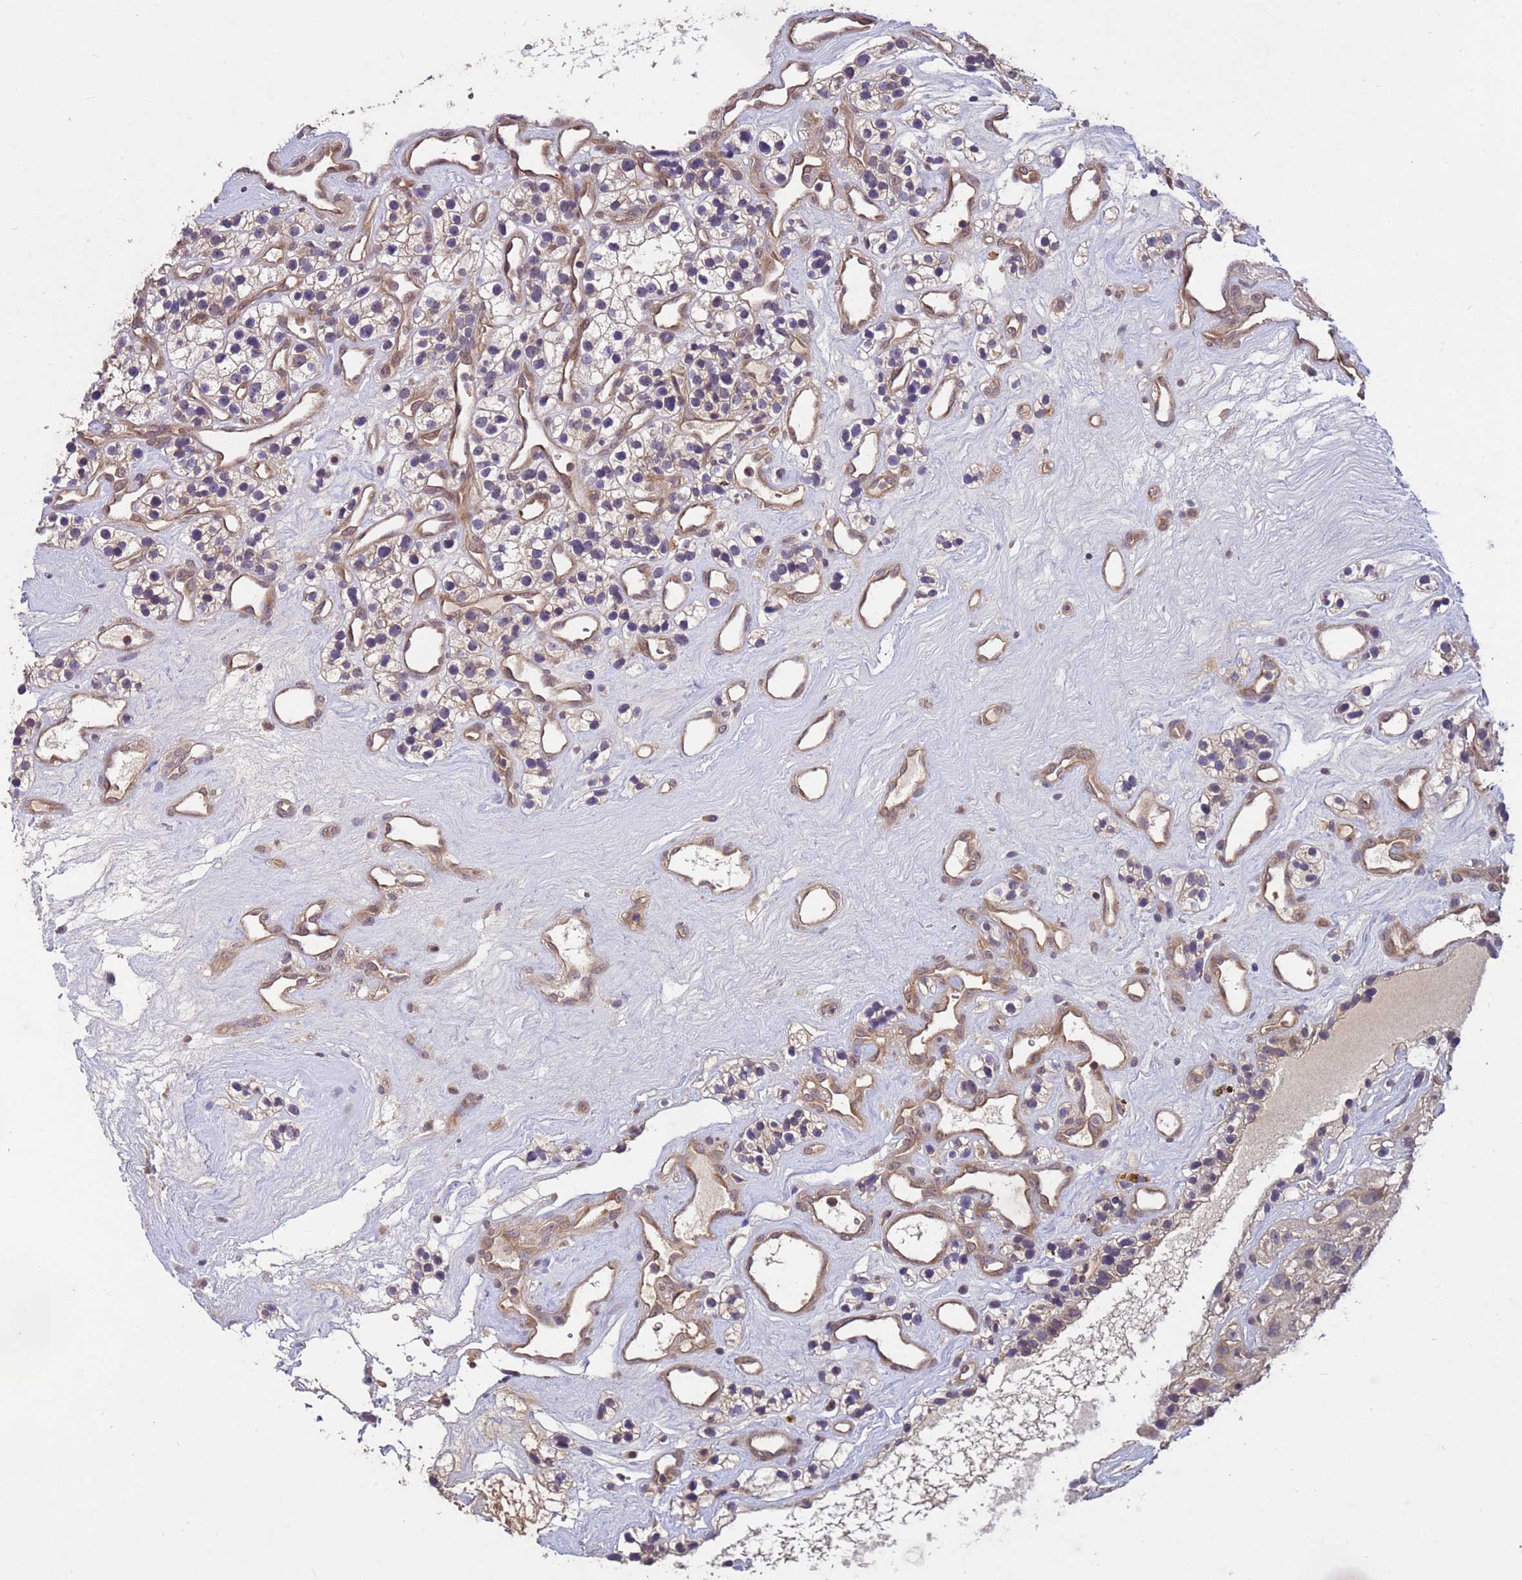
{"staining": {"intensity": "moderate", "quantity": "<25%", "location": "cytoplasmic/membranous"}, "tissue": "renal cancer", "cell_type": "Tumor cells", "image_type": "cancer", "snomed": [{"axis": "morphology", "description": "Adenocarcinoma, NOS"}, {"axis": "topography", "description": "Kidney"}], "caption": "Immunohistochemical staining of renal cancer (adenocarcinoma) reveals moderate cytoplasmic/membranous protein positivity in about <25% of tumor cells.", "gene": "PPP2CB", "patient": {"sex": "female", "age": 57}}